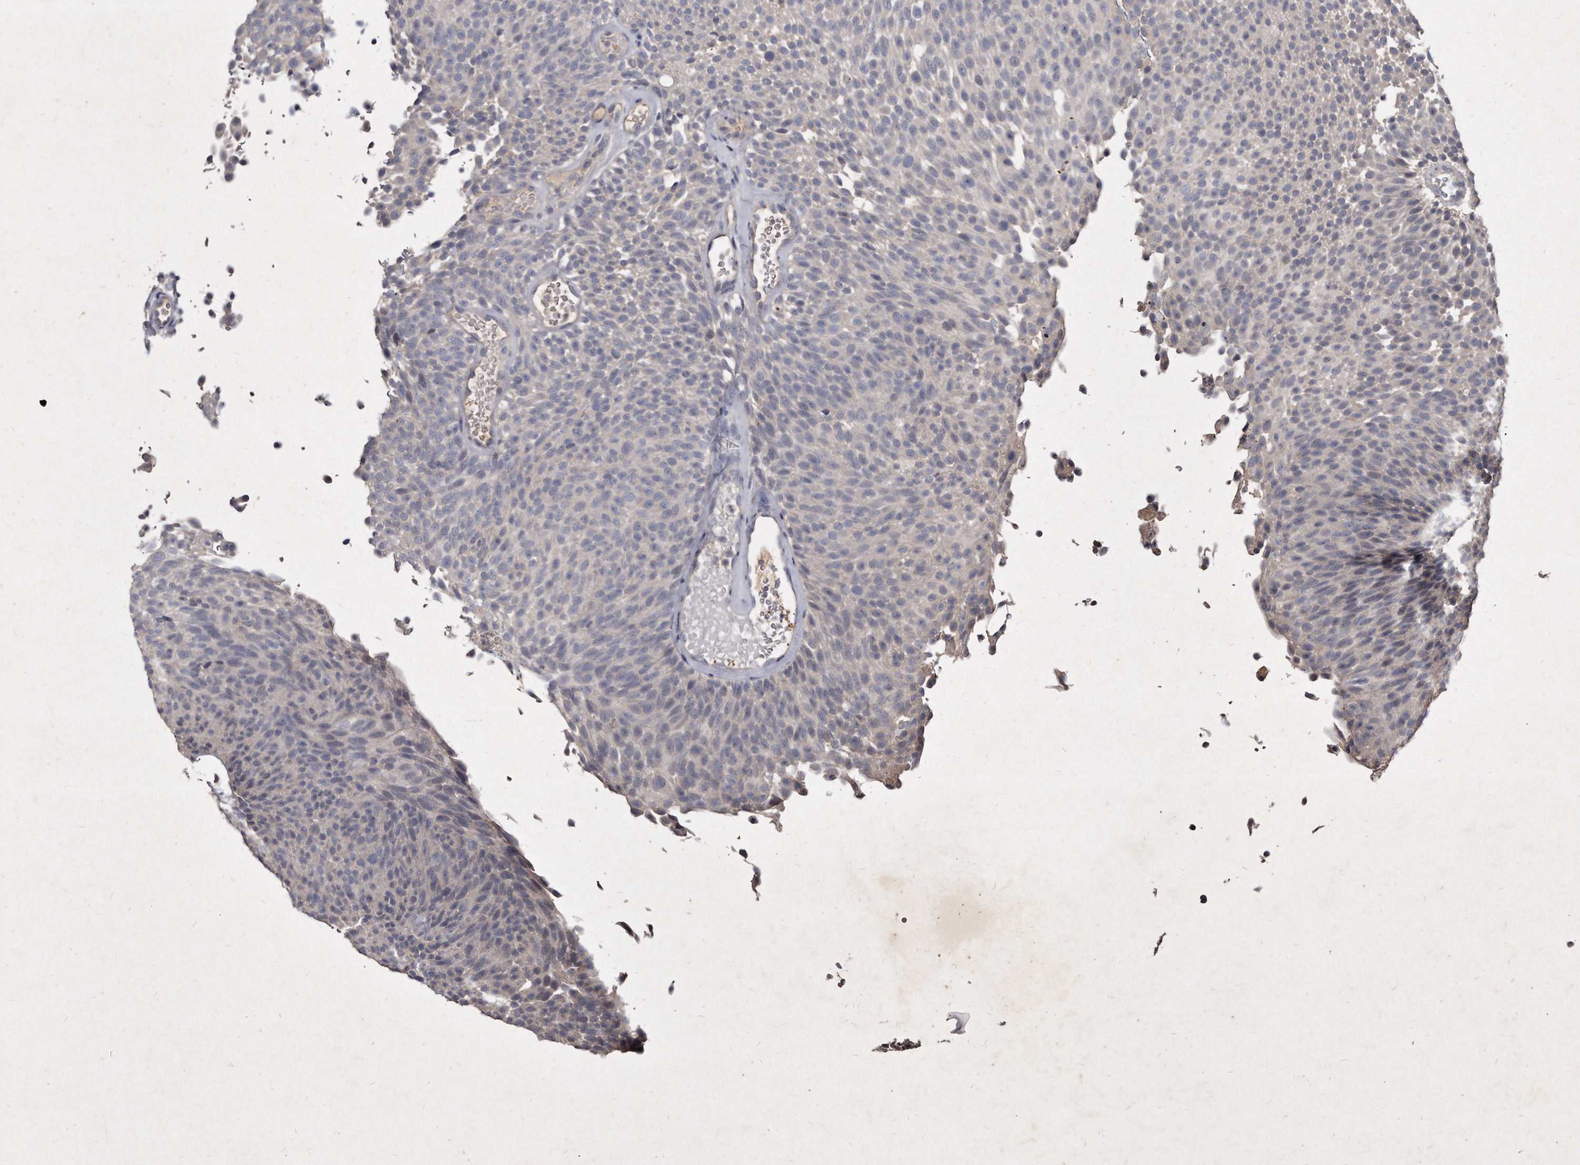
{"staining": {"intensity": "negative", "quantity": "none", "location": "none"}, "tissue": "urothelial cancer", "cell_type": "Tumor cells", "image_type": "cancer", "snomed": [{"axis": "morphology", "description": "Urothelial carcinoma, Low grade"}, {"axis": "topography", "description": "Urinary bladder"}], "caption": "Tumor cells show no significant expression in low-grade urothelial carcinoma.", "gene": "KLHDC3", "patient": {"sex": "male", "age": 78}}